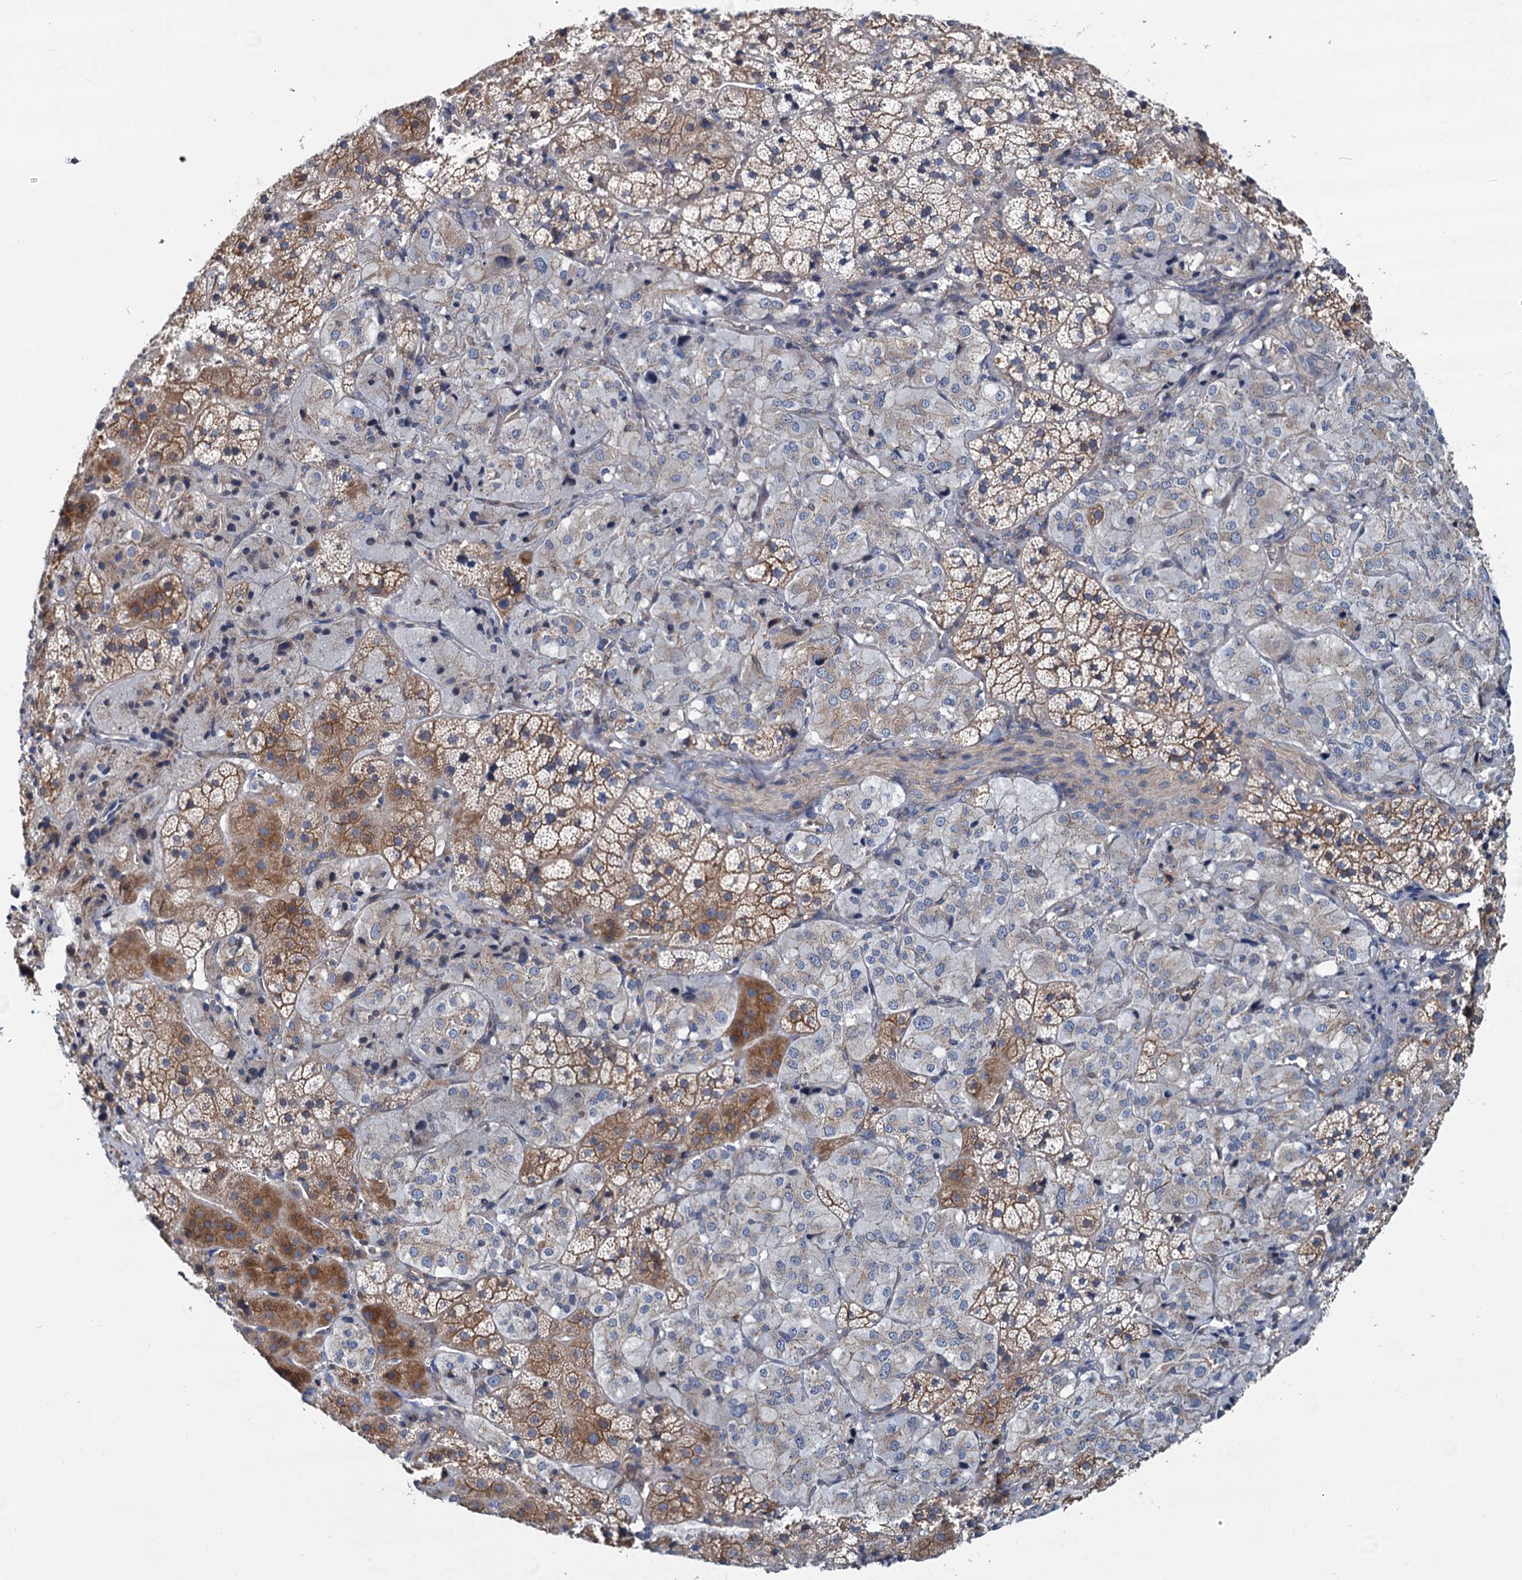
{"staining": {"intensity": "moderate", "quantity": "25%-75%", "location": "cytoplasmic/membranous"}, "tissue": "adrenal gland", "cell_type": "Glandular cells", "image_type": "normal", "snomed": [{"axis": "morphology", "description": "Normal tissue, NOS"}, {"axis": "topography", "description": "Adrenal gland"}], "caption": "High-power microscopy captured an immunohistochemistry image of normal adrenal gland, revealing moderate cytoplasmic/membranous positivity in about 25%-75% of glandular cells.", "gene": "LRCH4", "patient": {"sex": "female", "age": 44}}